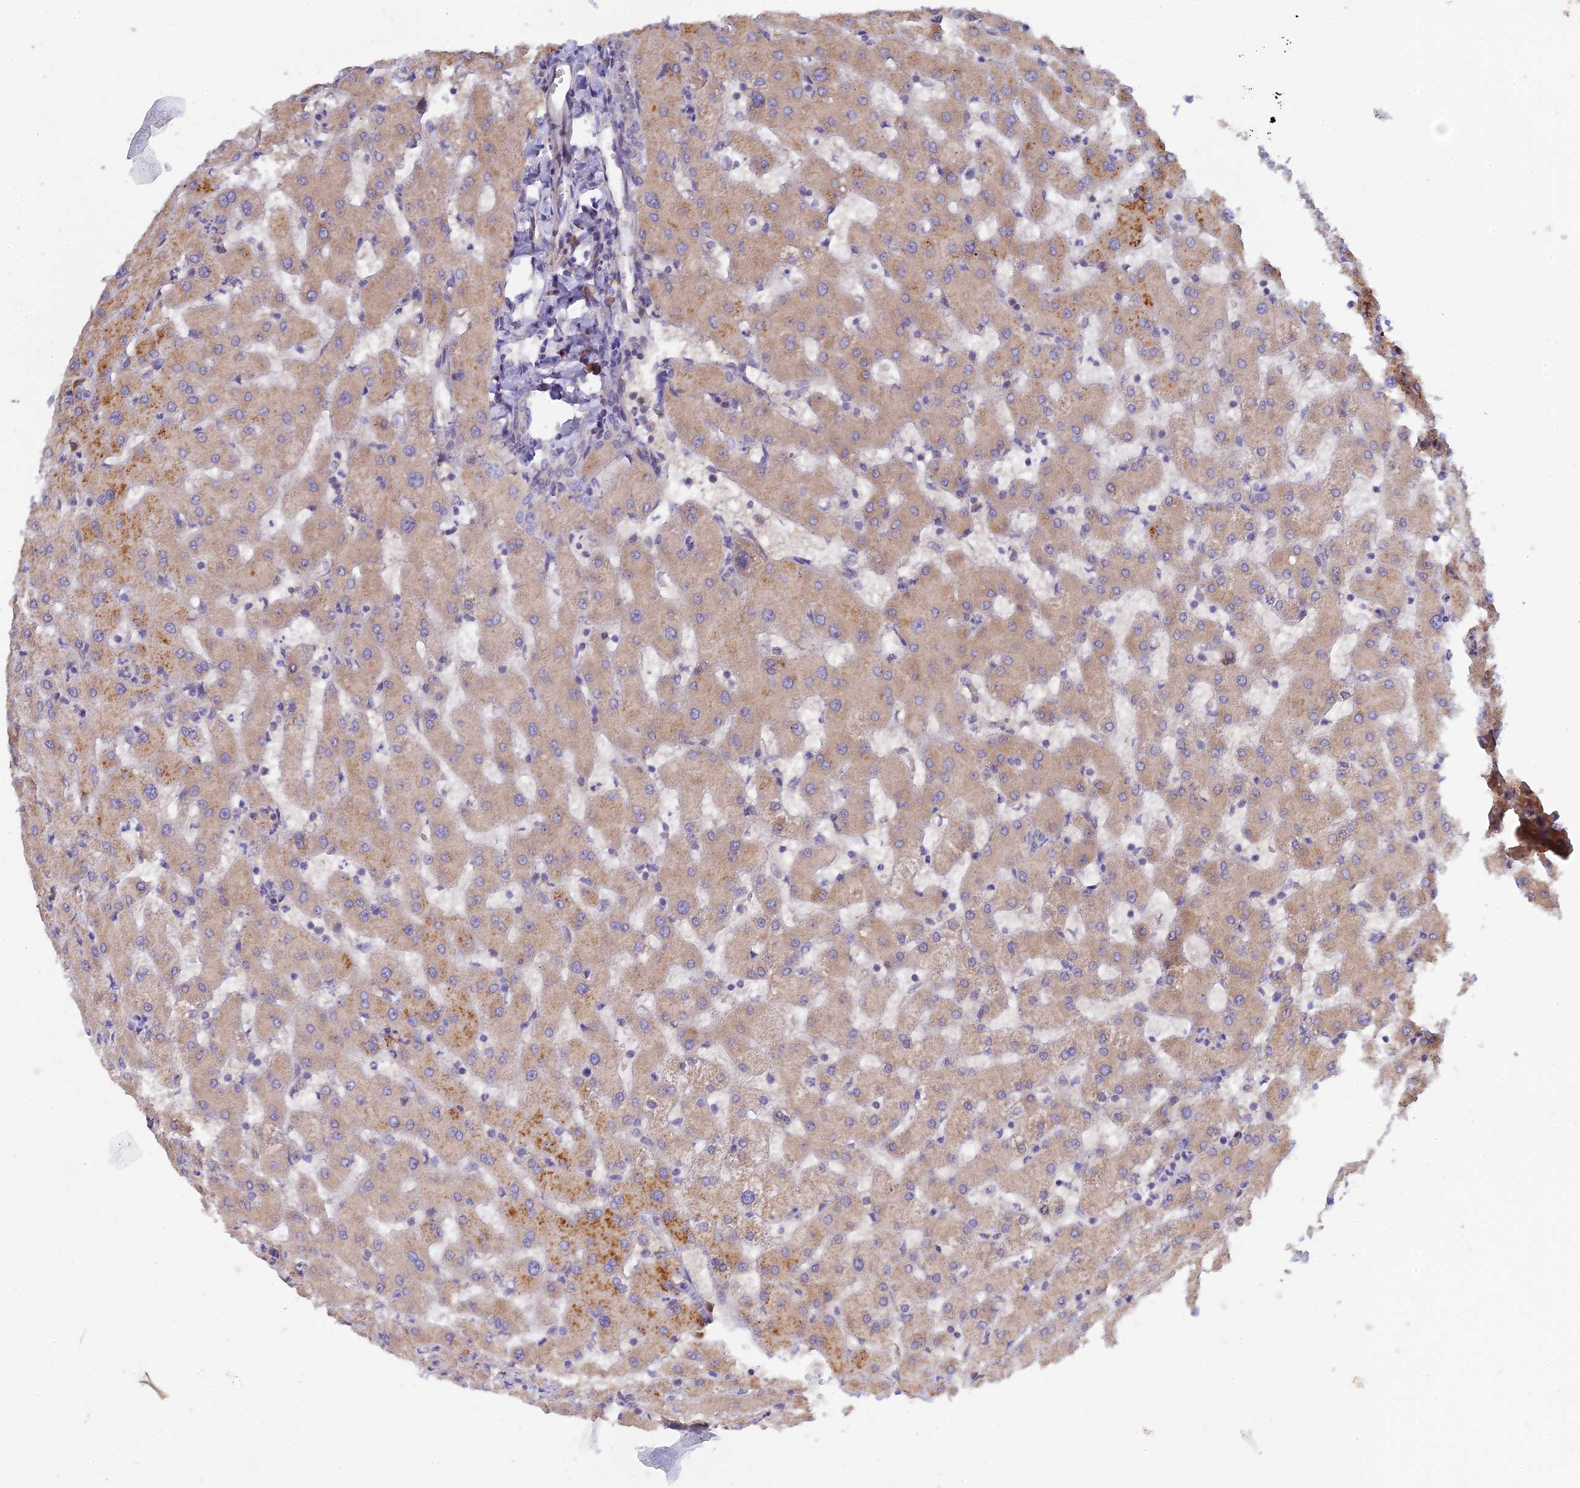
{"staining": {"intensity": "negative", "quantity": "none", "location": "none"}, "tissue": "liver", "cell_type": "Cholangiocytes", "image_type": "normal", "snomed": [{"axis": "morphology", "description": "Normal tissue, NOS"}, {"axis": "topography", "description": "Liver"}], "caption": "This is an immunohistochemistry micrograph of benign human liver. There is no staining in cholangiocytes.", "gene": "P3H3", "patient": {"sex": "female", "age": 63}}